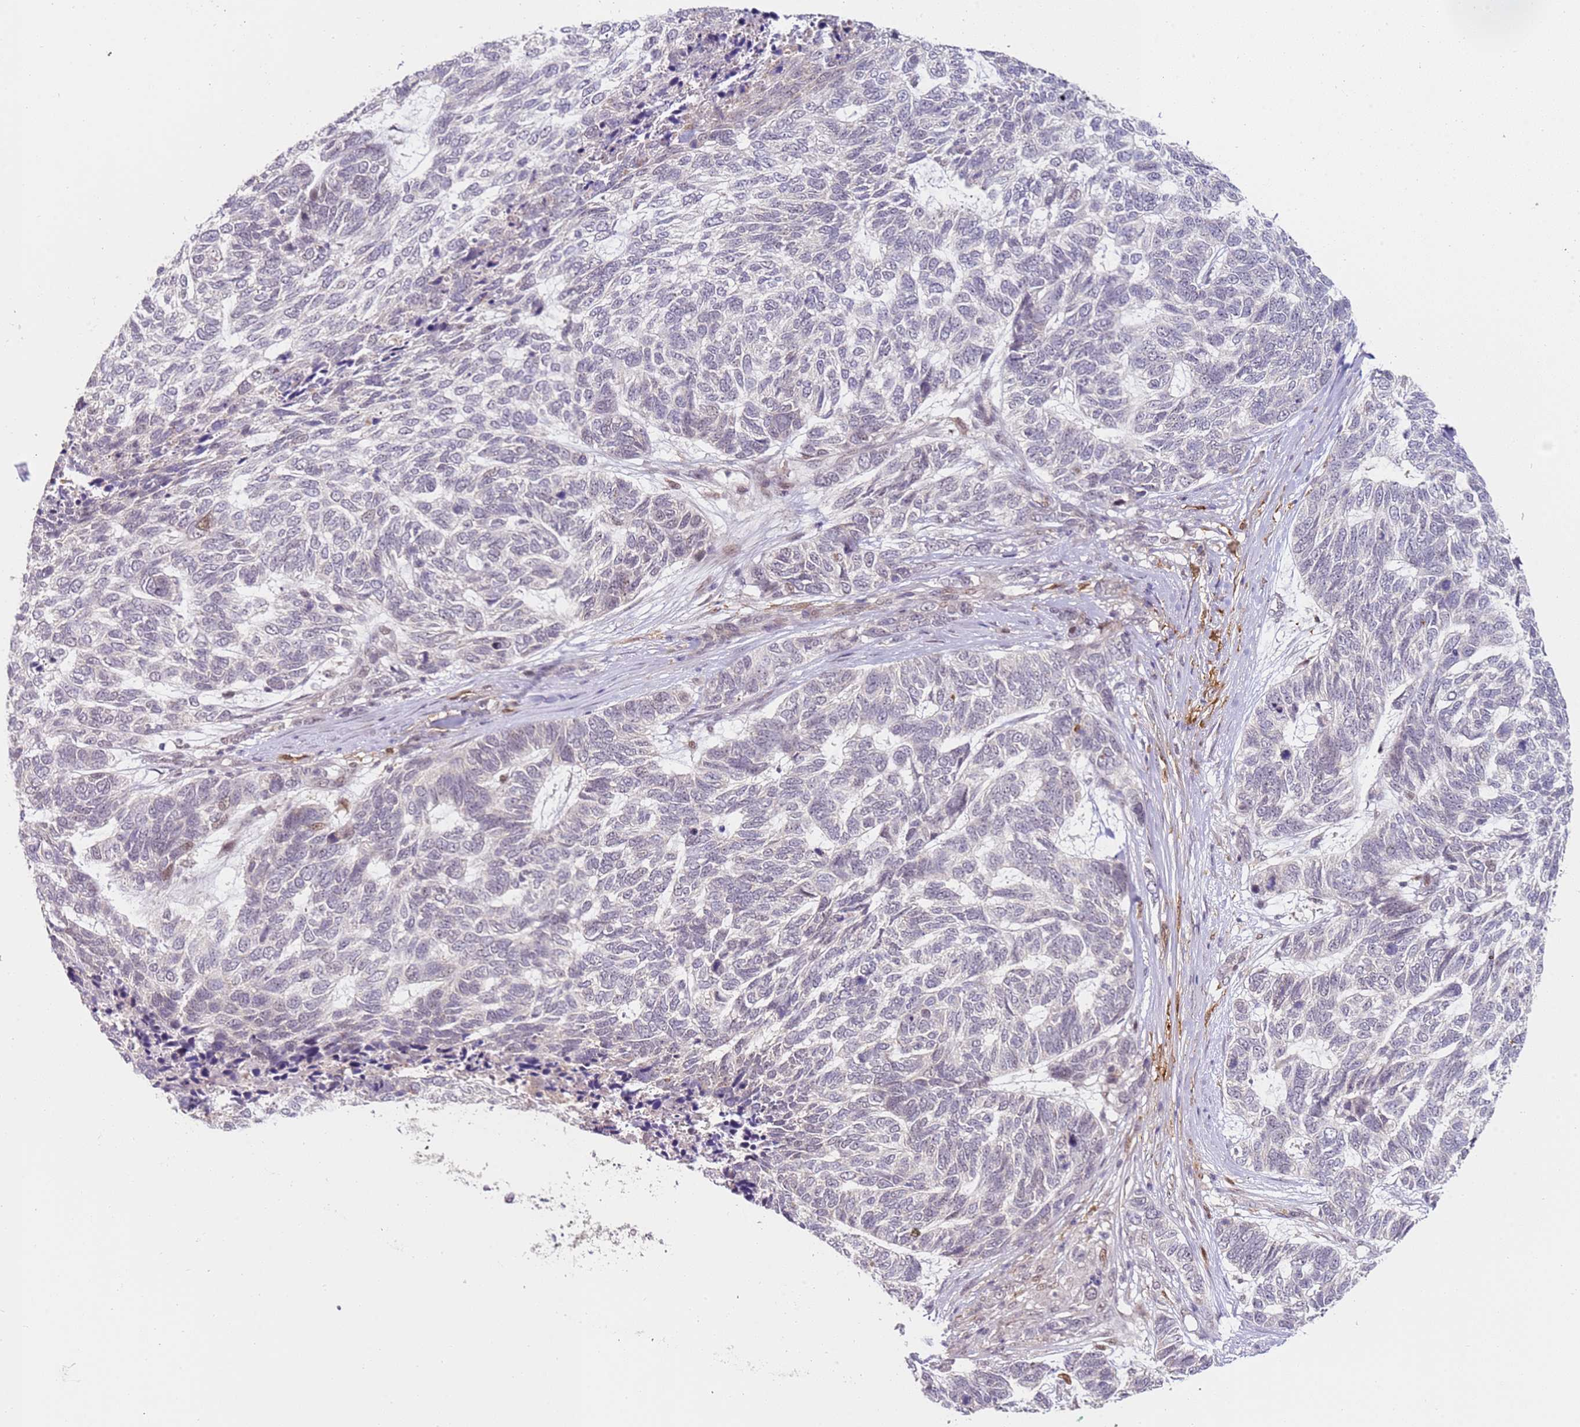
{"staining": {"intensity": "negative", "quantity": "none", "location": "none"}, "tissue": "skin cancer", "cell_type": "Tumor cells", "image_type": "cancer", "snomed": [{"axis": "morphology", "description": "Basal cell carcinoma"}, {"axis": "topography", "description": "Skin"}], "caption": "Immunohistochemical staining of skin cancer displays no significant positivity in tumor cells.", "gene": "LGALSL", "patient": {"sex": "female", "age": 65}}